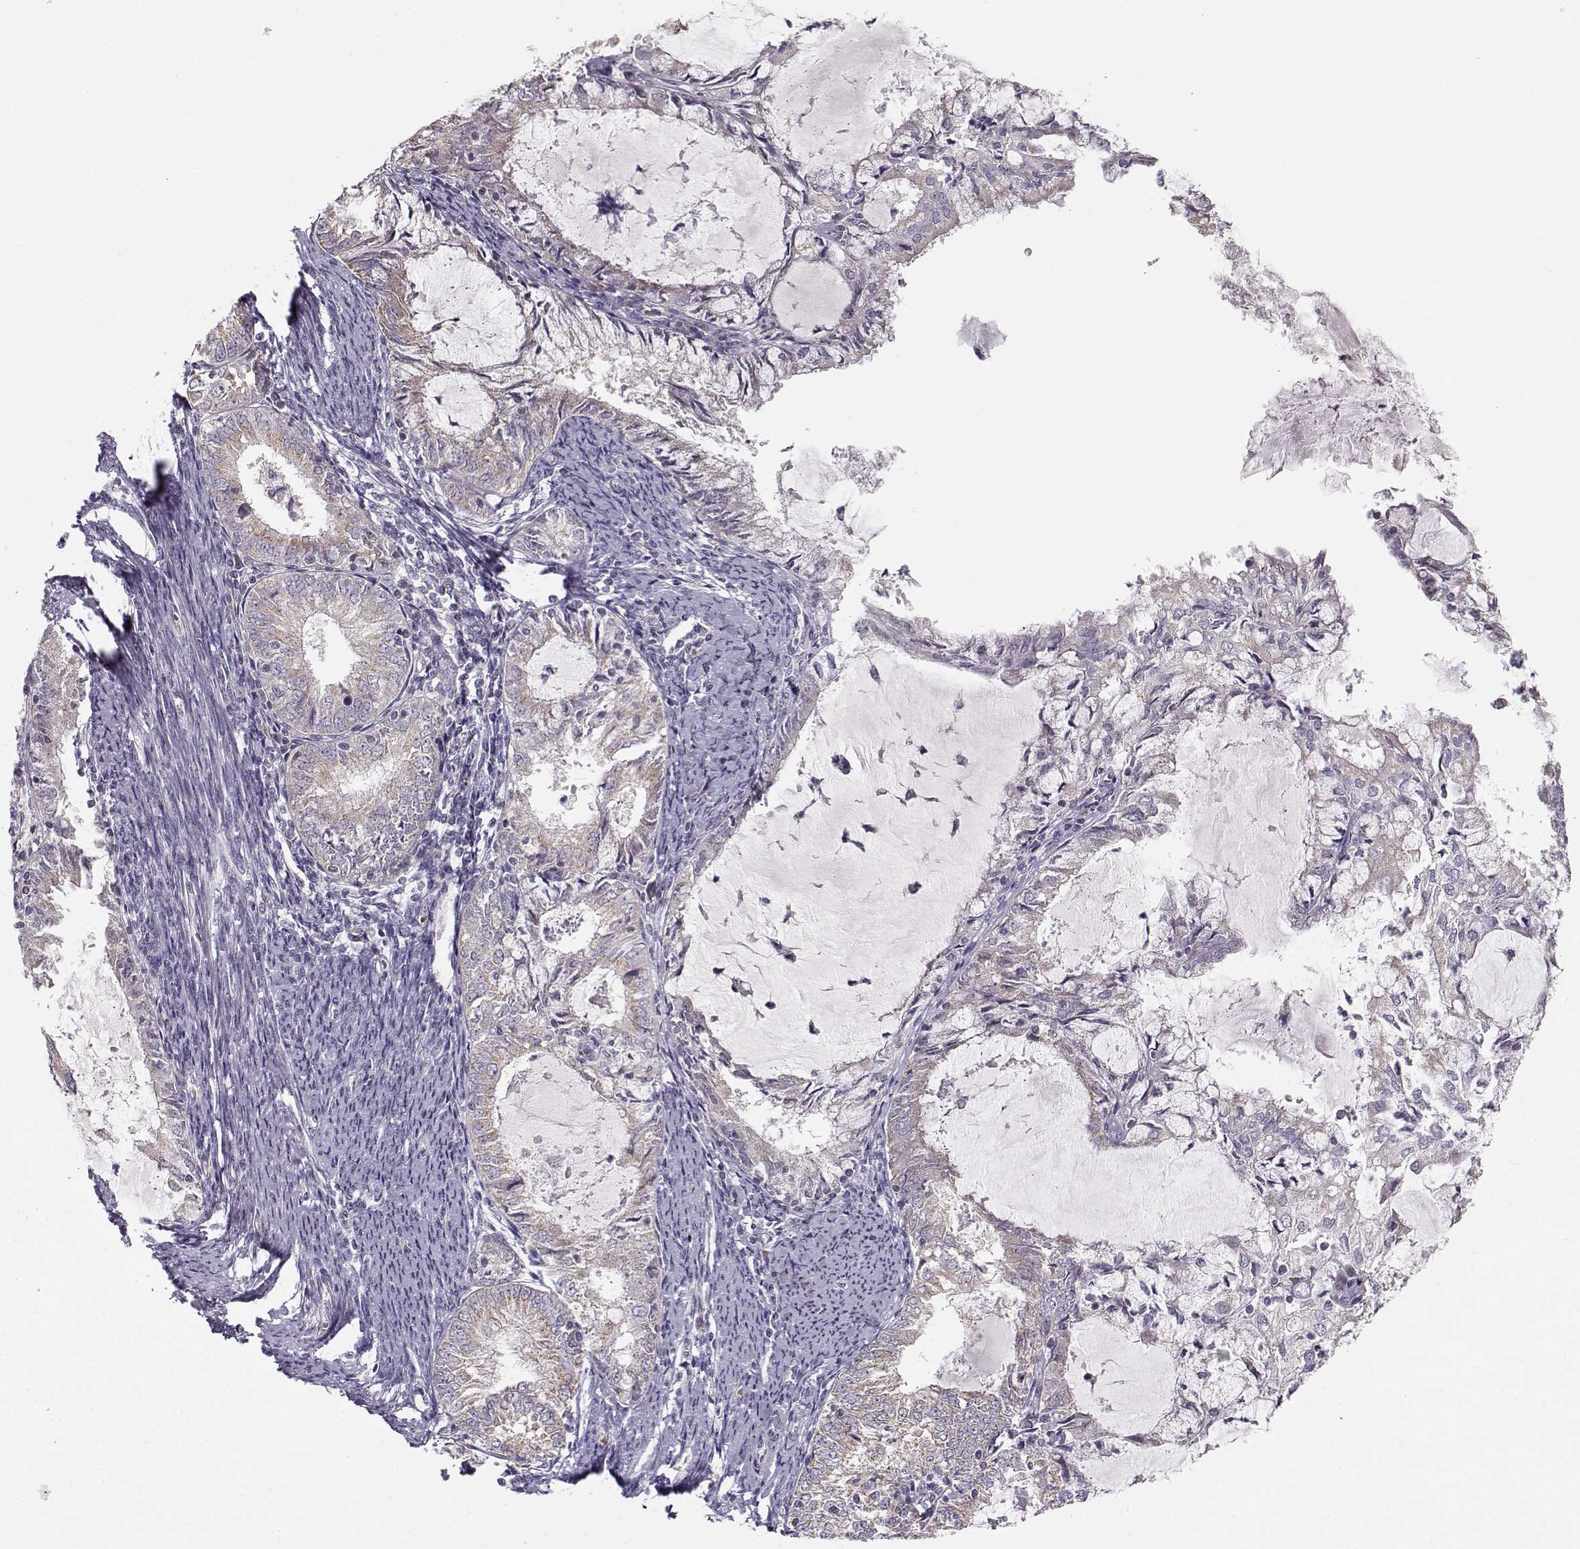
{"staining": {"intensity": "weak", "quantity": ">75%", "location": "cytoplasmic/membranous"}, "tissue": "endometrial cancer", "cell_type": "Tumor cells", "image_type": "cancer", "snomed": [{"axis": "morphology", "description": "Adenocarcinoma, NOS"}, {"axis": "topography", "description": "Endometrium"}], "caption": "Endometrial cancer was stained to show a protein in brown. There is low levels of weak cytoplasmic/membranous positivity in approximately >75% of tumor cells.", "gene": "SLC4A5", "patient": {"sex": "female", "age": 57}}